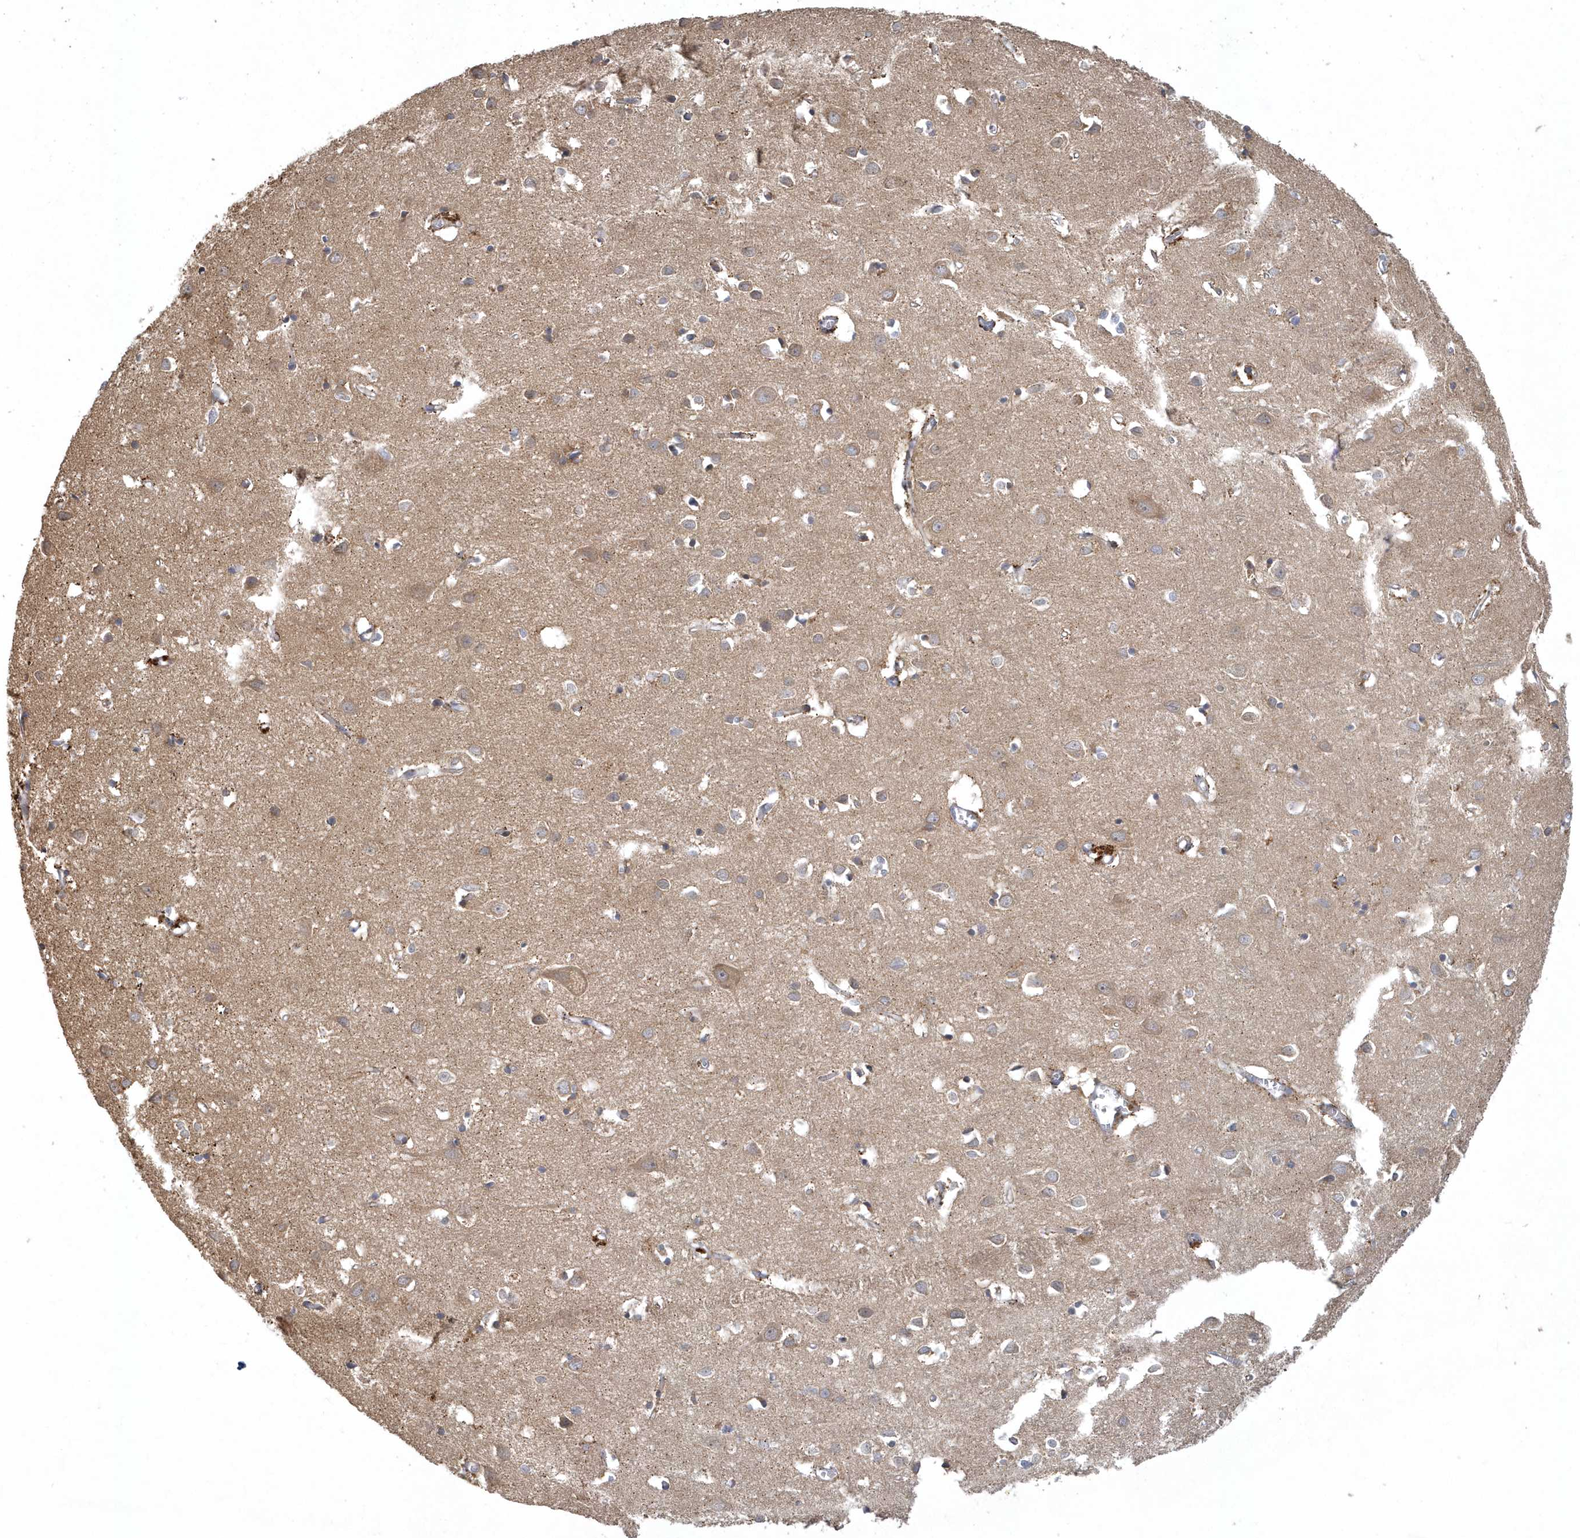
{"staining": {"intensity": "moderate", "quantity": ">75%", "location": "cytoplasmic/membranous"}, "tissue": "cerebral cortex", "cell_type": "Endothelial cells", "image_type": "normal", "snomed": [{"axis": "morphology", "description": "Normal tissue, NOS"}, {"axis": "topography", "description": "Cerebral cortex"}], "caption": "Immunohistochemistry (IHC) (DAB) staining of benign human cerebral cortex displays moderate cytoplasmic/membranous protein positivity in about >75% of endothelial cells. (DAB = brown stain, brightfield microscopy at high magnification).", "gene": "TRAIP", "patient": {"sex": "female", "age": 64}}